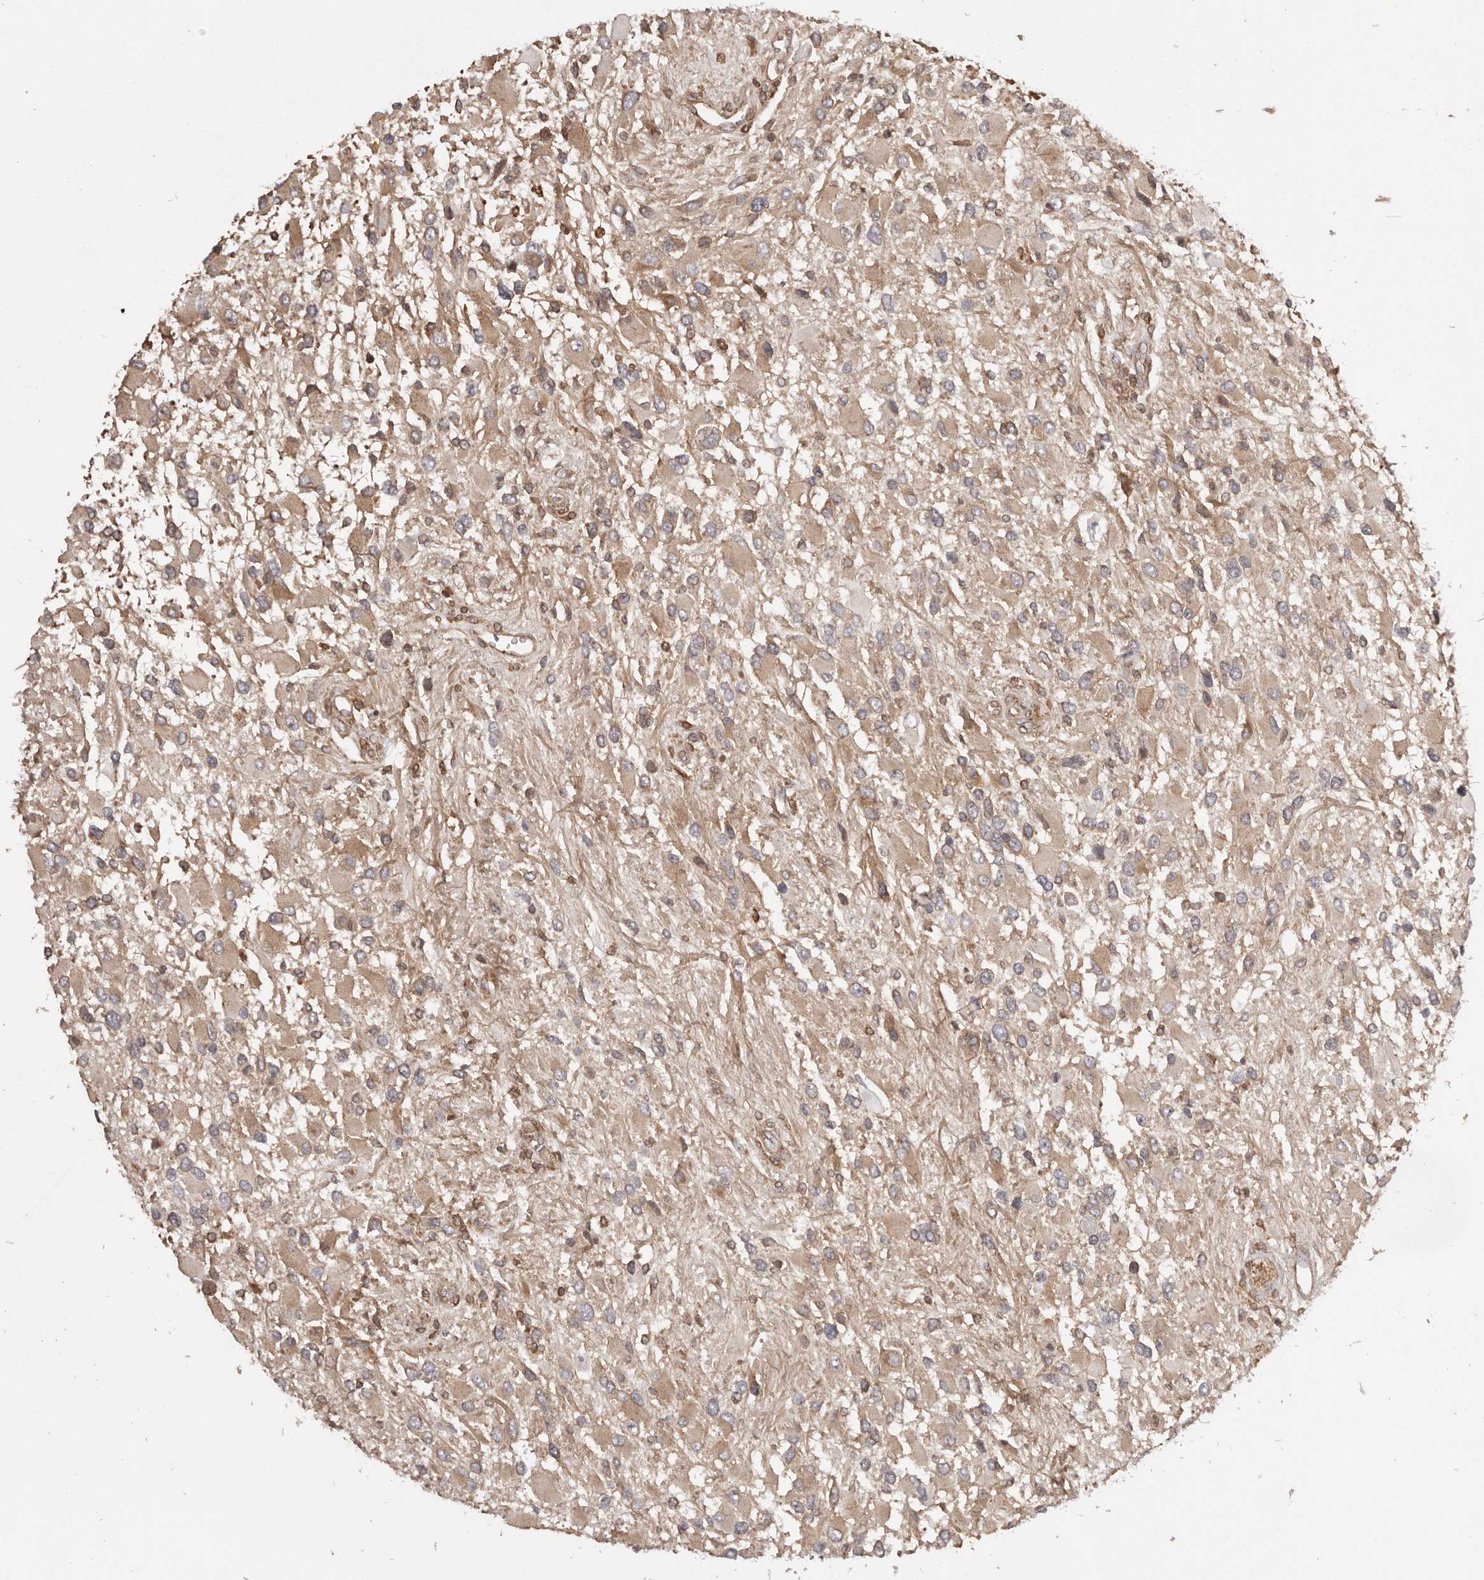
{"staining": {"intensity": "weak", "quantity": ">75%", "location": "cytoplasmic/membranous"}, "tissue": "glioma", "cell_type": "Tumor cells", "image_type": "cancer", "snomed": [{"axis": "morphology", "description": "Glioma, malignant, High grade"}, {"axis": "topography", "description": "Brain"}], "caption": "This histopathology image reveals high-grade glioma (malignant) stained with IHC to label a protein in brown. The cytoplasmic/membranous of tumor cells show weak positivity for the protein. Nuclei are counter-stained blue.", "gene": "NFKBIA", "patient": {"sex": "male", "age": 53}}